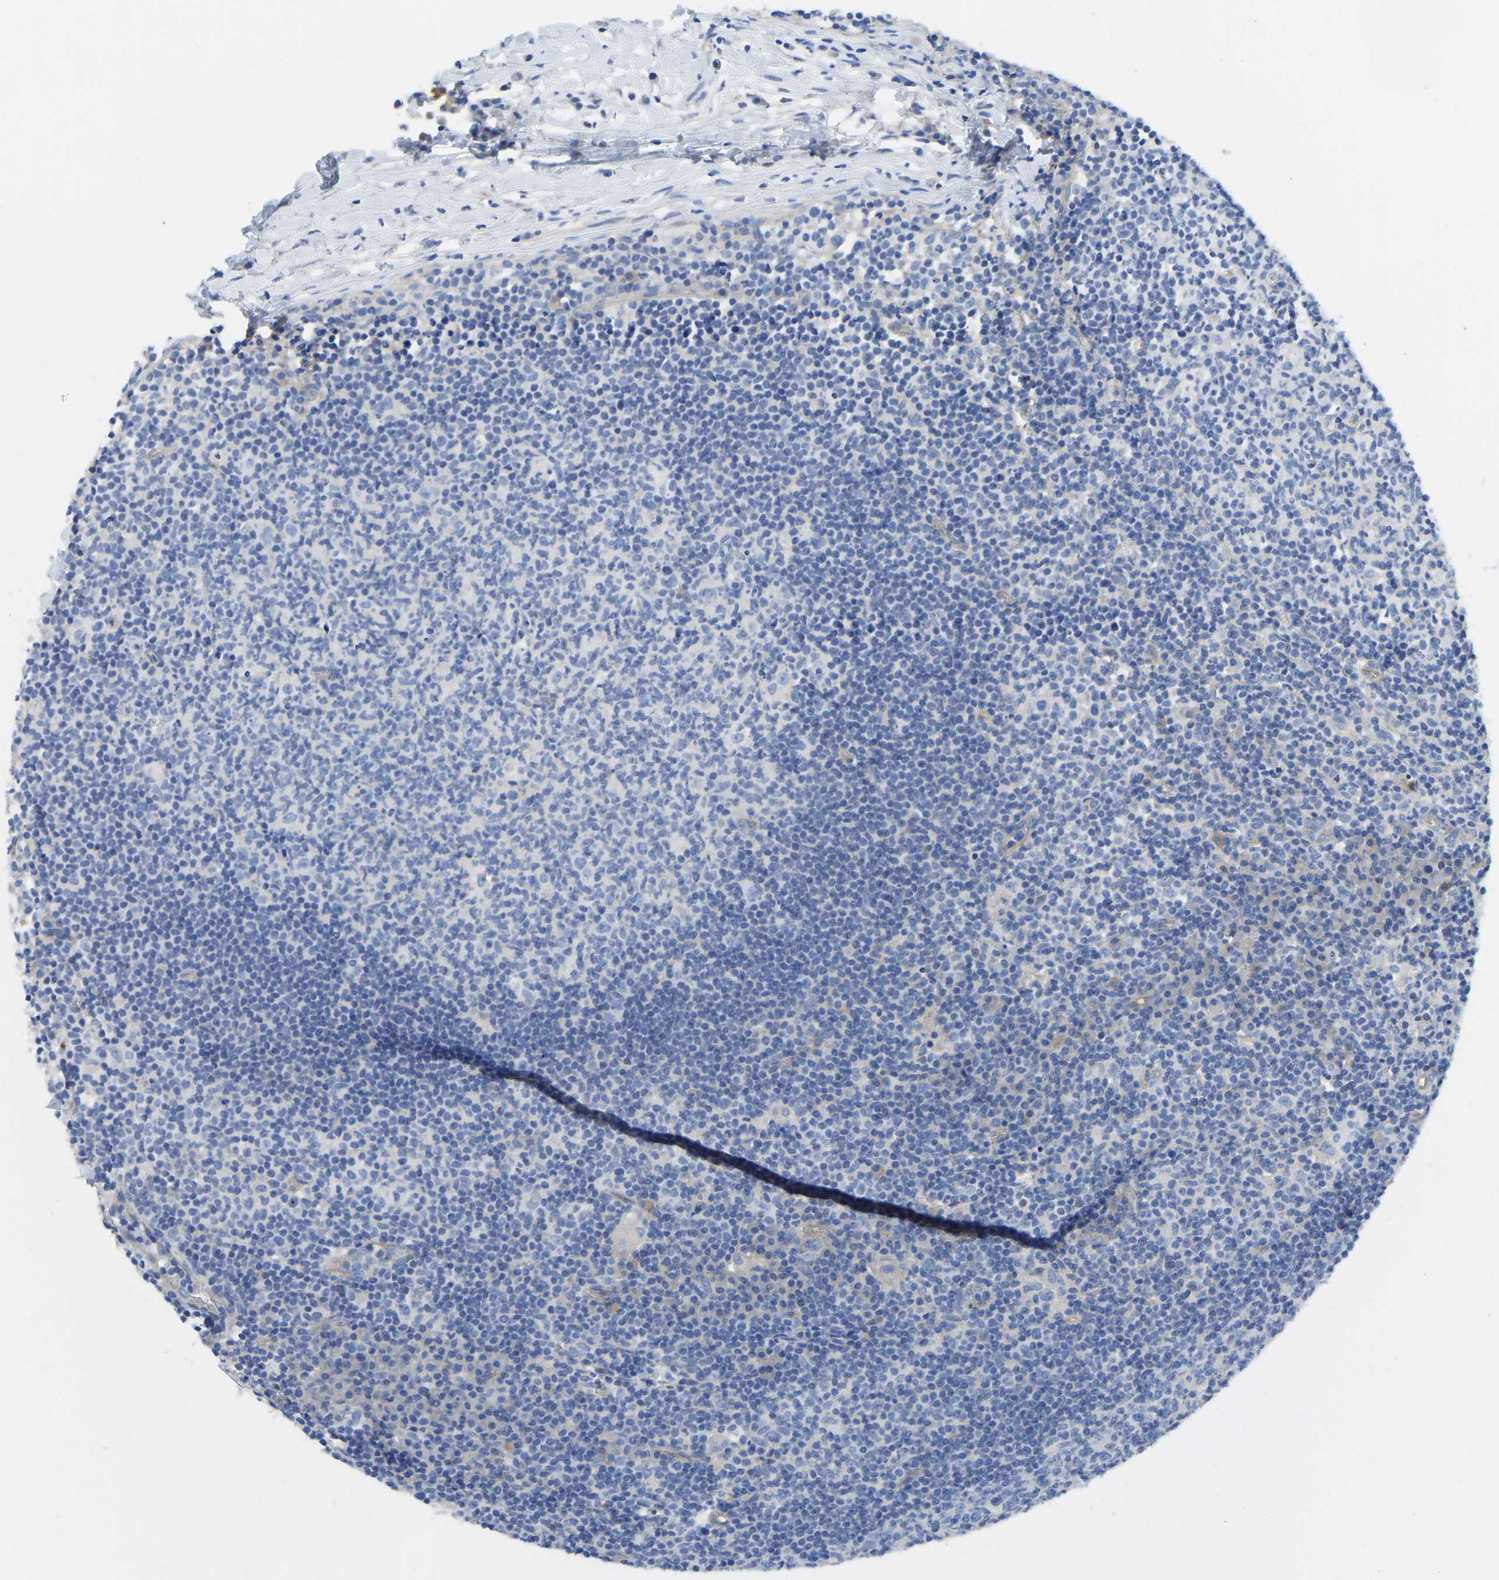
{"staining": {"intensity": "negative", "quantity": "none", "location": "none"}, "tissue": "lymph node", "cell_type": "Germinal center cells", "image_type": "normal", "snomed": [{"axis": "morphology", "description": "Normal tissue, NOS"}, {"axis": "morphology", "description": "Inflammation, NOS"}, {"axis": "topography", "description": "Lymph node"}], "caption": "Lymph node stained for a protein using IHC demonstrates no expression germinal center cells.", "gene": "CHAD", "patient": {"sex": "male", "age": 55}}